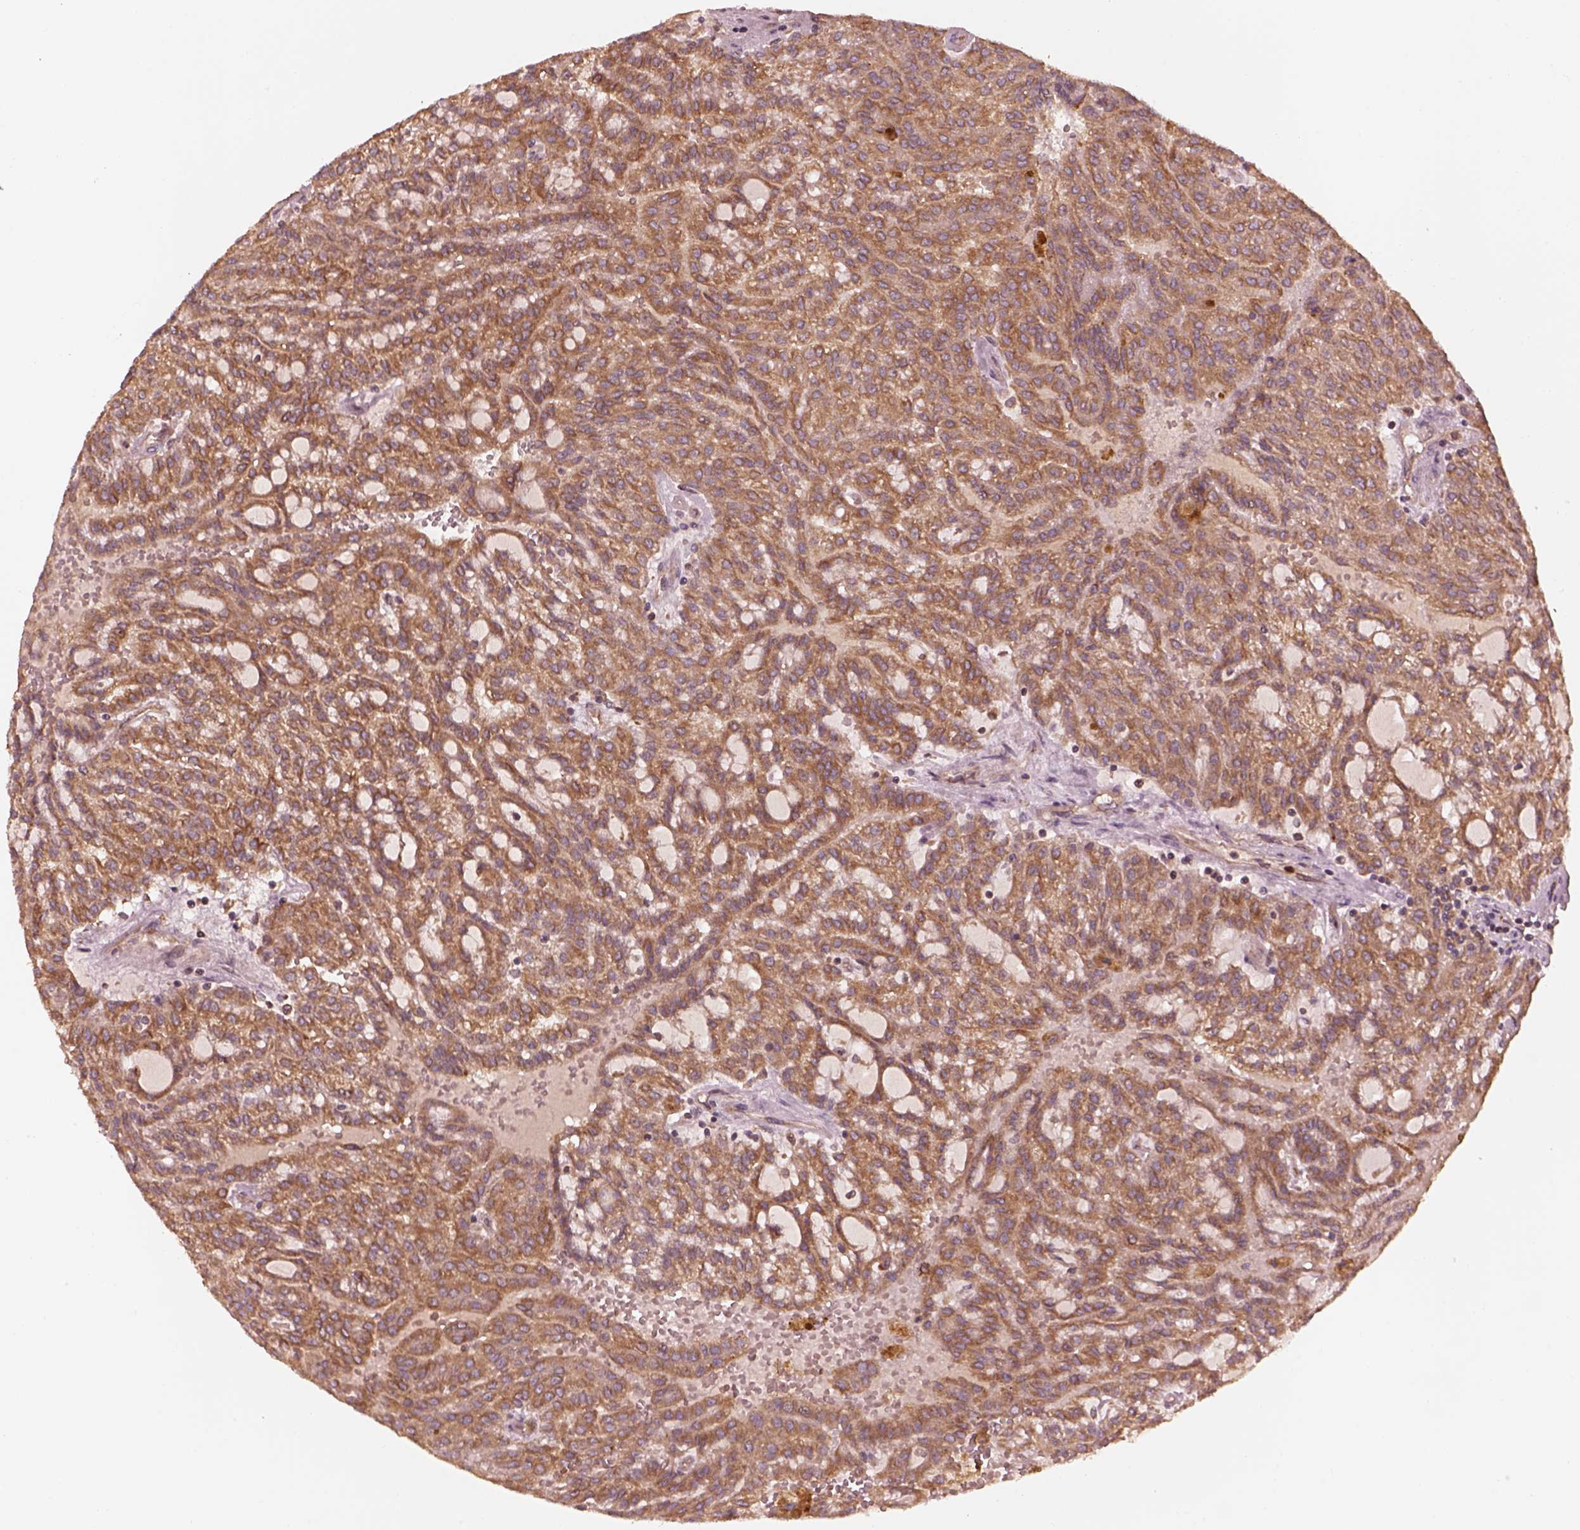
{"staining": {"intensity": "moderate", "quantity": ">75%", "location": "cytoplasmic/membranous"}, "tissue": "renal cancer", "cell_type": "Tumor cells", "image_type": "cancer", "snomed": [{"axis": "morphology", "description": "Adenocarcinoma, NOS"}, {"axis": "topography", "description": "Kidney"}], "caption": "Renal cancer (adenocarcinoma) stained for a protein displays moderate cytoplasmic/membranous positivity in tumor cells. The staining was performed using DAB (3,3'-diaminobenzidine), with brown indicating positive protein expression. Nuclei are stained blue with hematoxylin.", "gene": "PIK3R2", "patient": {"sex": "male", "age": 63}}